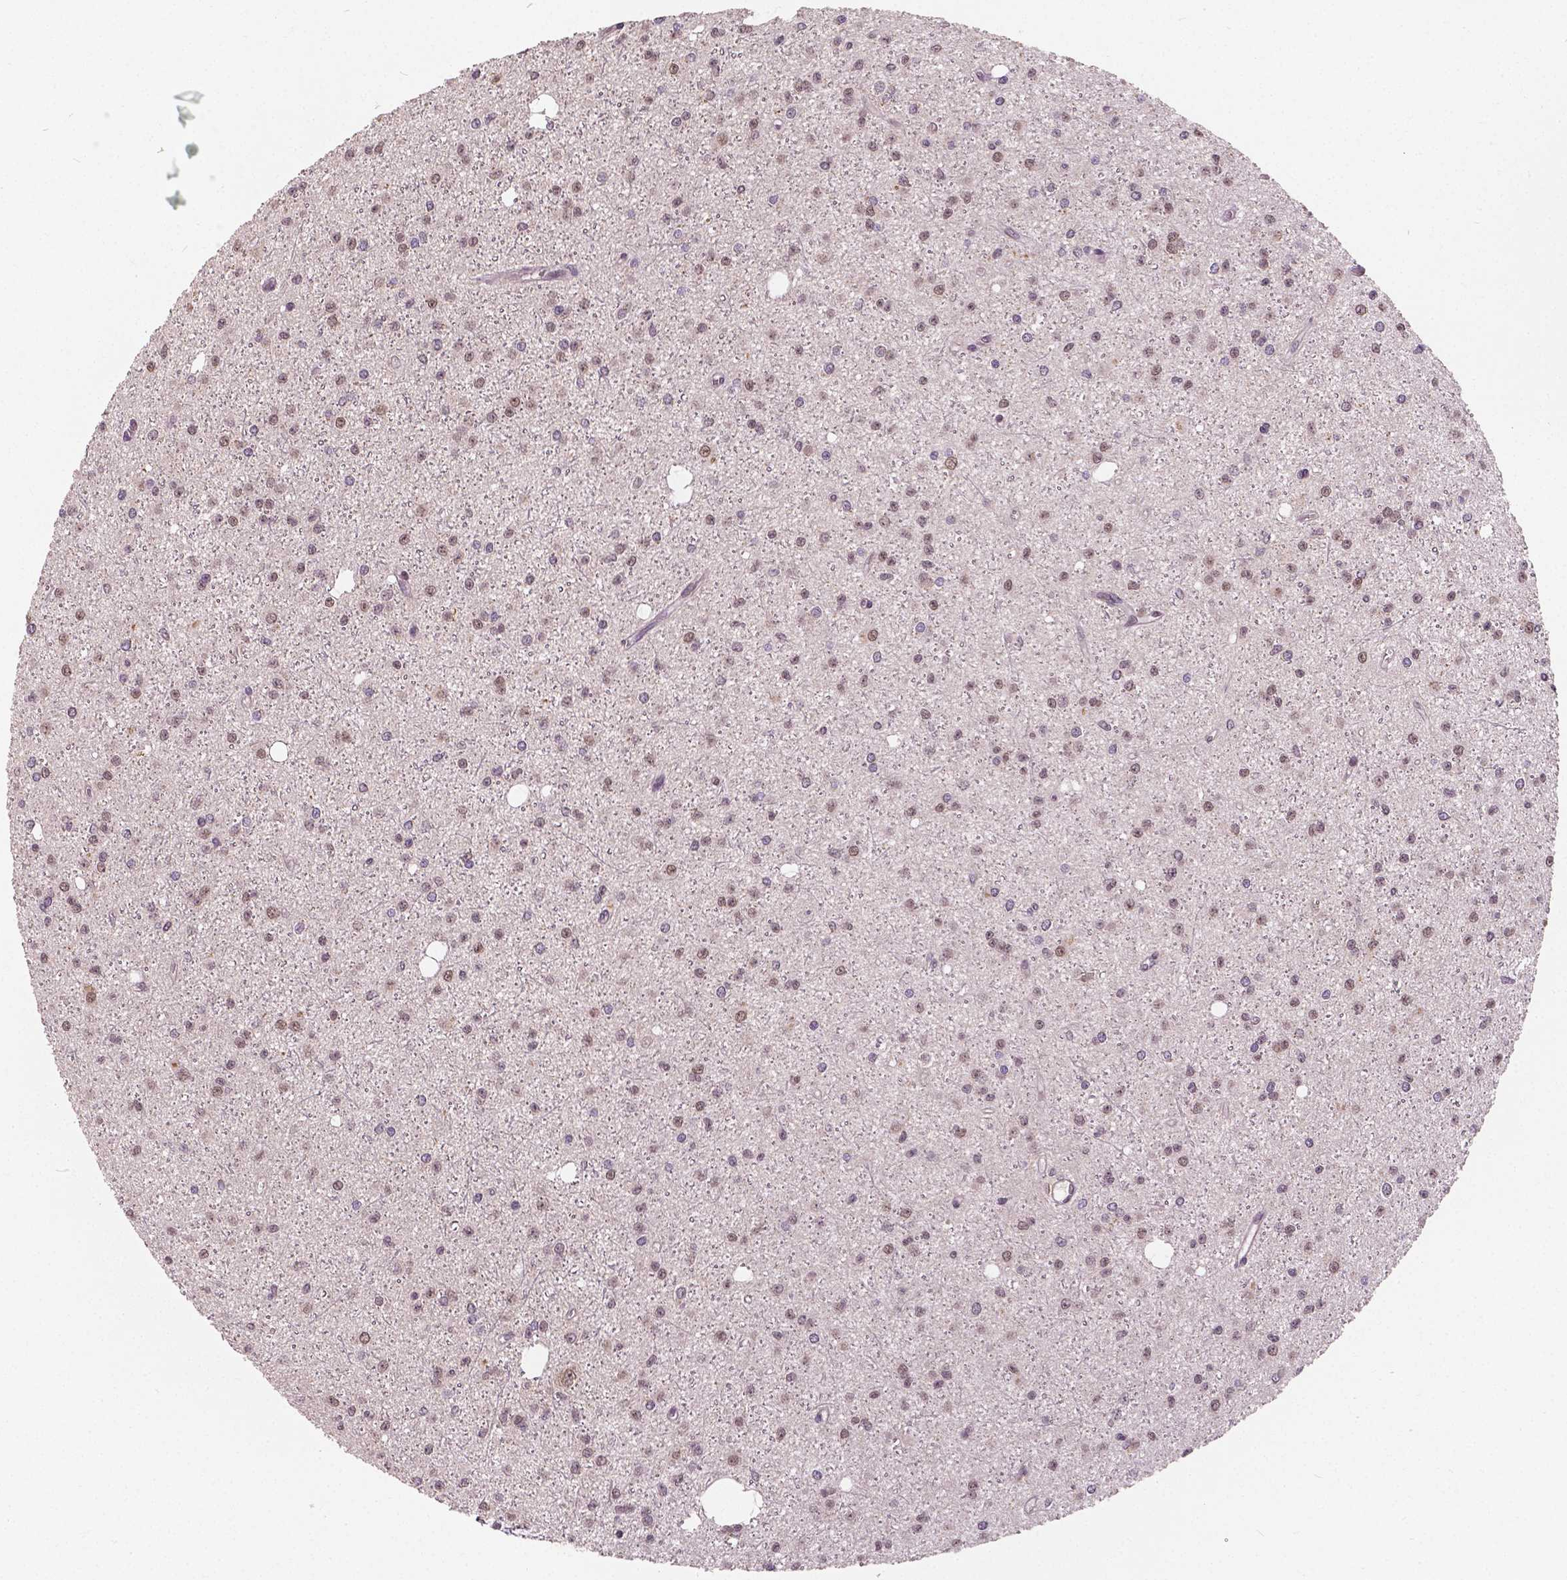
{"staining": {"intensity": "moderate", "quantity": "25%-75%", "location": "nuclear"}, "tissue": "glioma", "cell_type": "Tumor cells", "image_type": "cancer", "snomed": [{"axis": "morphology", "description": "Glioma, malignant, Low grade"}, {"axis": "topography", "description": "Brain"}], "caption": "Malignant glioma (low-grade) was stained to show a protein in brown. There is medium levels of moderate nuclear expression in approximately 25%-75% of tumor cells.", "gene": "HMBOX1", "patient": {"sex": "male", "age": 27}}